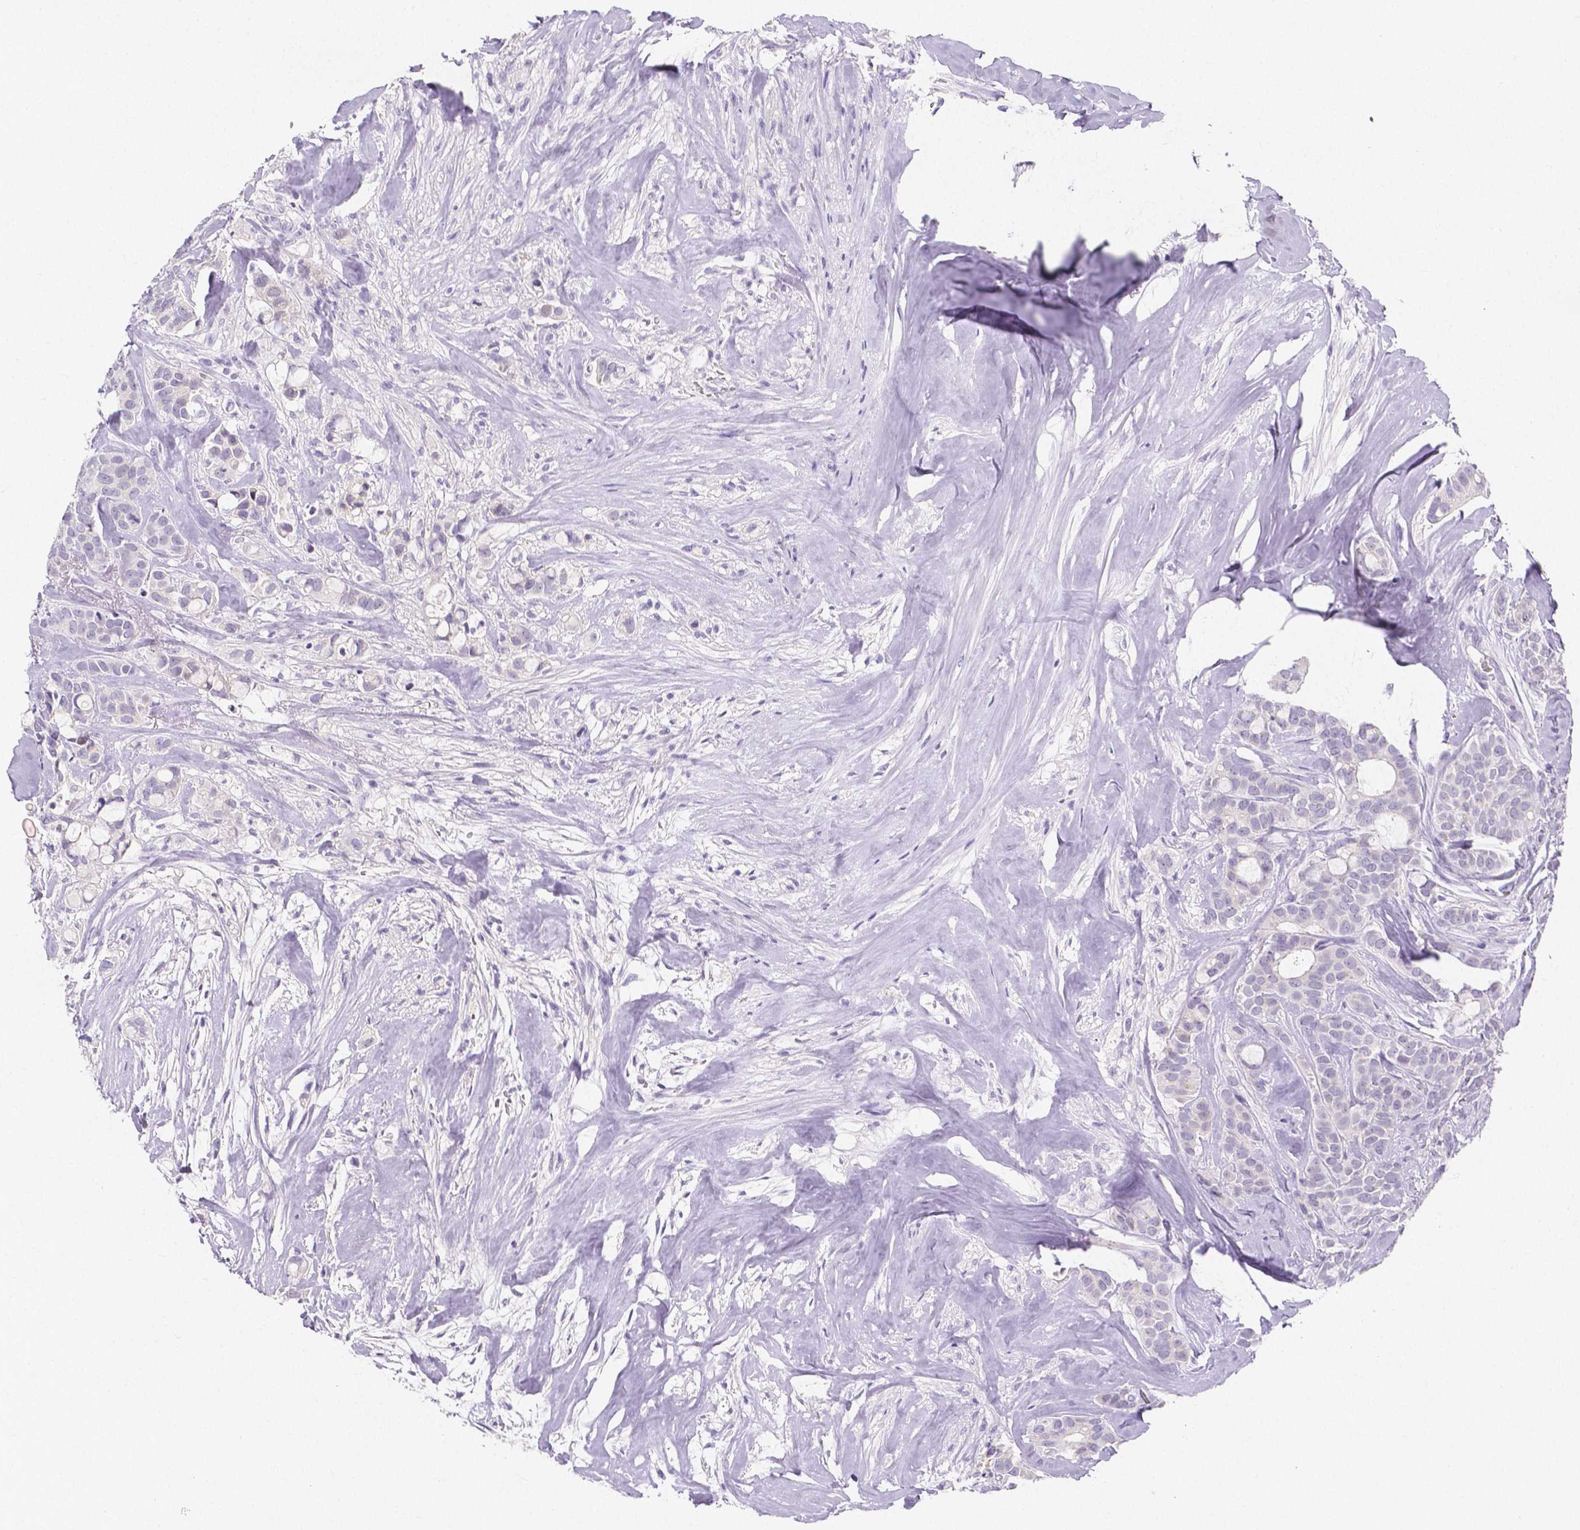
{"staining": {"intensity": "negative", "quantity": "none", "location": "none"}, "tissue": "breast cancer", "cell_type": "Tumor cells", "image_type": "cancer", "snomed": [{"axis": "morphology", "description": "Duct carcinoma"}, {"axis": "topography", "description": "Breast"}], "caption": "The immunohistochemistry (IHC) micrograph has no significant staining in tumor cells of invasive ductal carcinoma (breast) tissue.", "gene": "PLXNA4", "patient": {"sex": "female", "age": 84}}